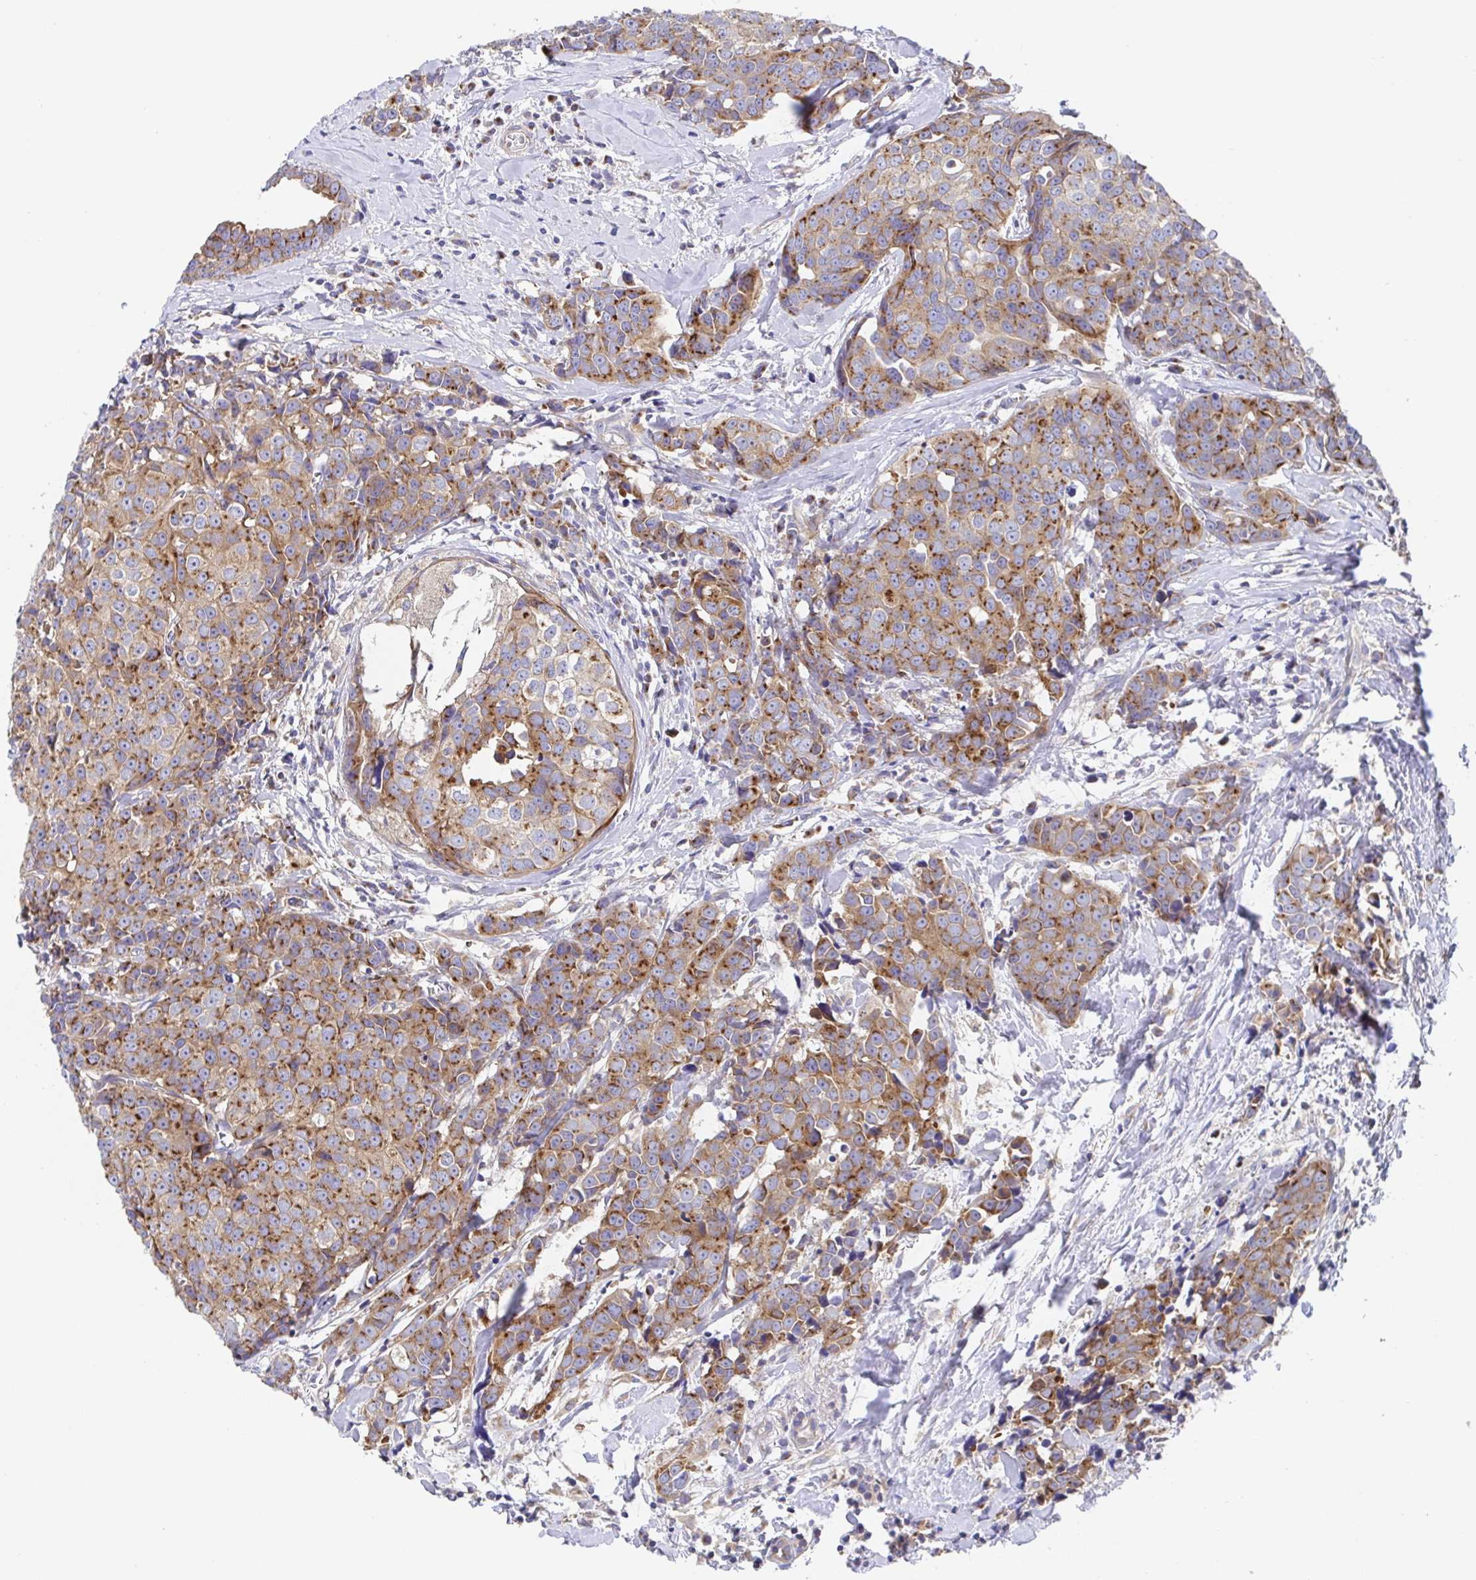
{"staining": {"intensity": "moderate", "quantity": ">75%", "location": "cytoplasmic/membranous"}, "tissue": "breast cancer", "cell_type": "Tumor cells", "image_type": "cancer", "snomed": [{"axis": "morphology", "description": "Duct carcinoma"}, {"axis": "topography", "description": "Breast"}], "caption": "Immunohistochemistry (IHC) image of neoplastic tissue: human infiltrating ductal carcinoma (breast) stained using immunohistochemistry shows medium levels of moderate protein expression localized specifically in the cytoplasmic/membranous of tumor cells, appearing as a cytoplasmic/membranous brown color.", "gene": "GOLGA1", "patient": {"sex": "female", "age": 80}}